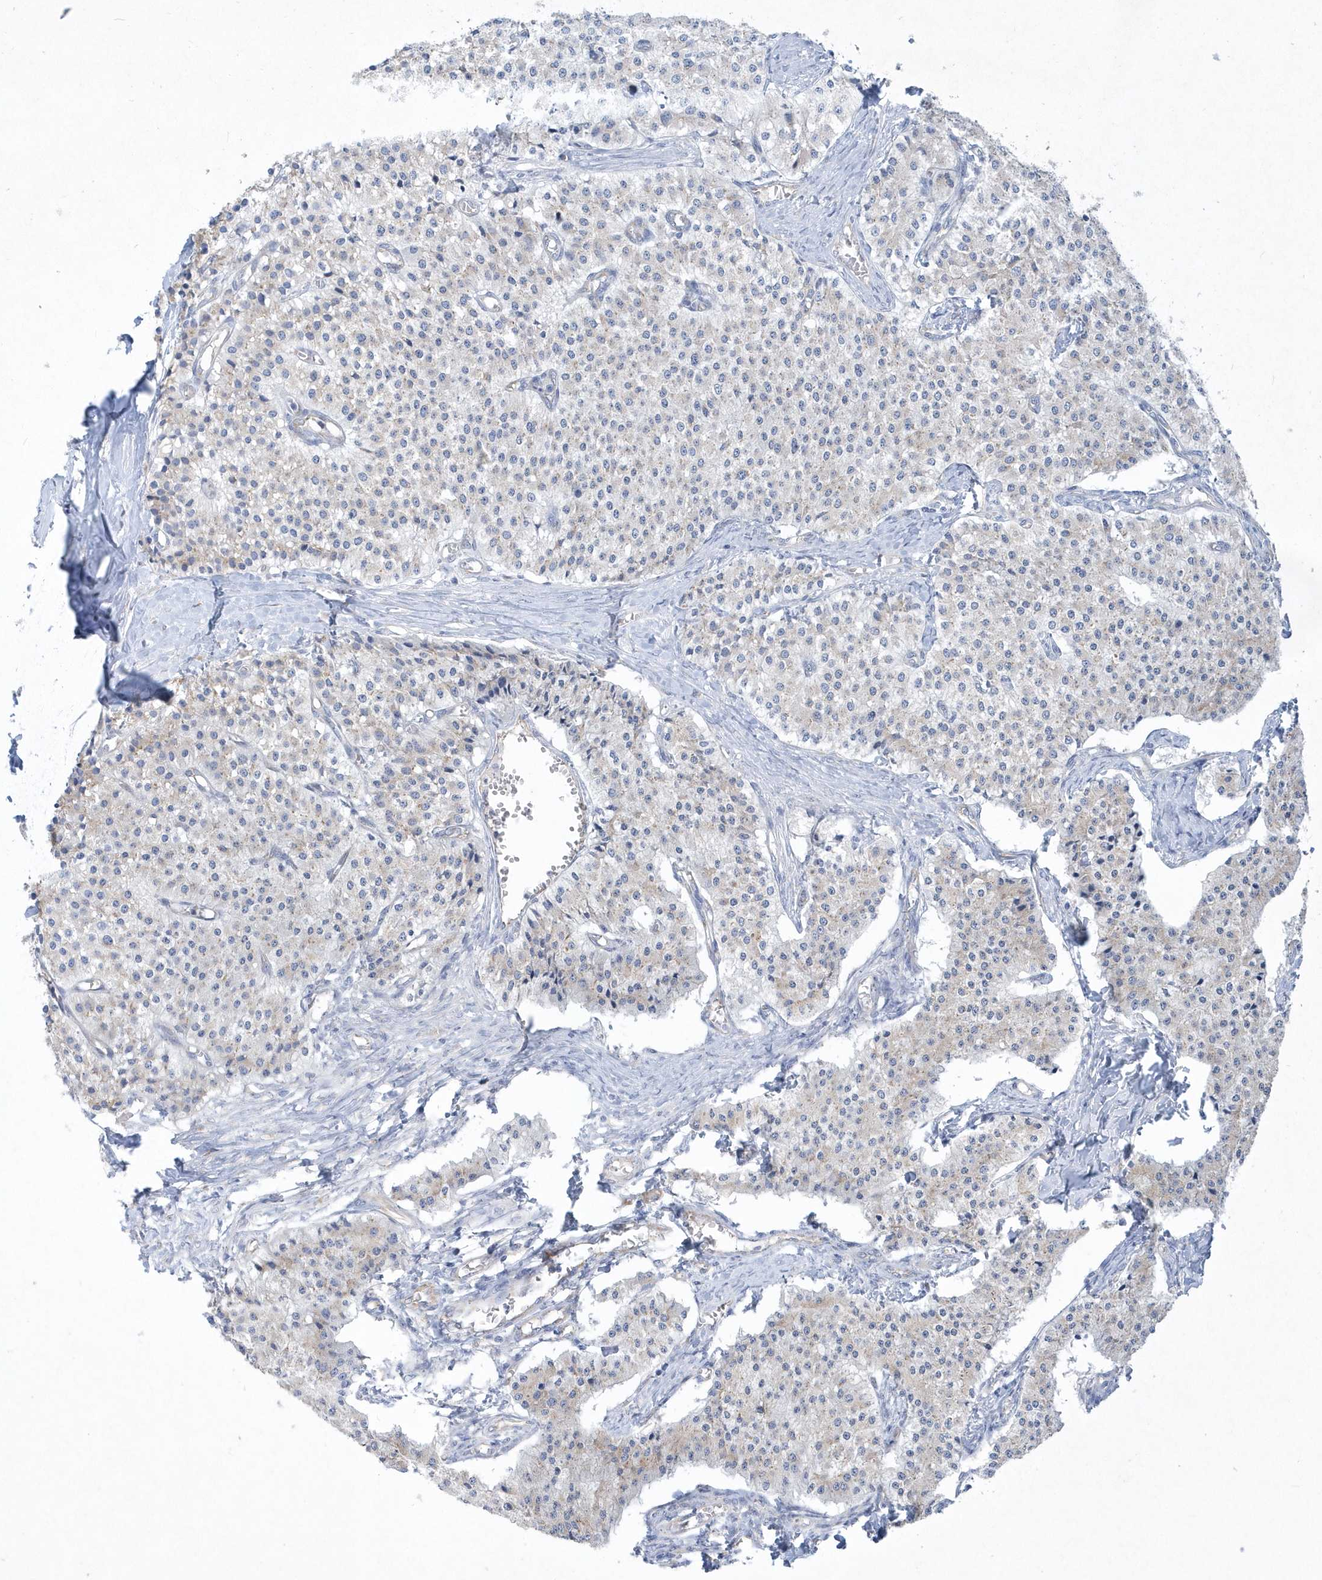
{"staining": {"intensity": "weak", "quantity": "<25%", "location": "cytoplasmic/membranous"}, "tissue": "carcinoid", "cell_type": "Tumor cells", "image_type": "cancer", "snomed": [{"axis": "morphology", "description": "Carcinoid, malignant, NOS"}, {"axis": "topography", "description": "Colon"}], "caption": "Human carcinoid (malignant) stained for a protein using IHC reveals no positivity in tumor cells.", "gene": "DGAT1", "patient": {"sex": "female", "age": 52}}